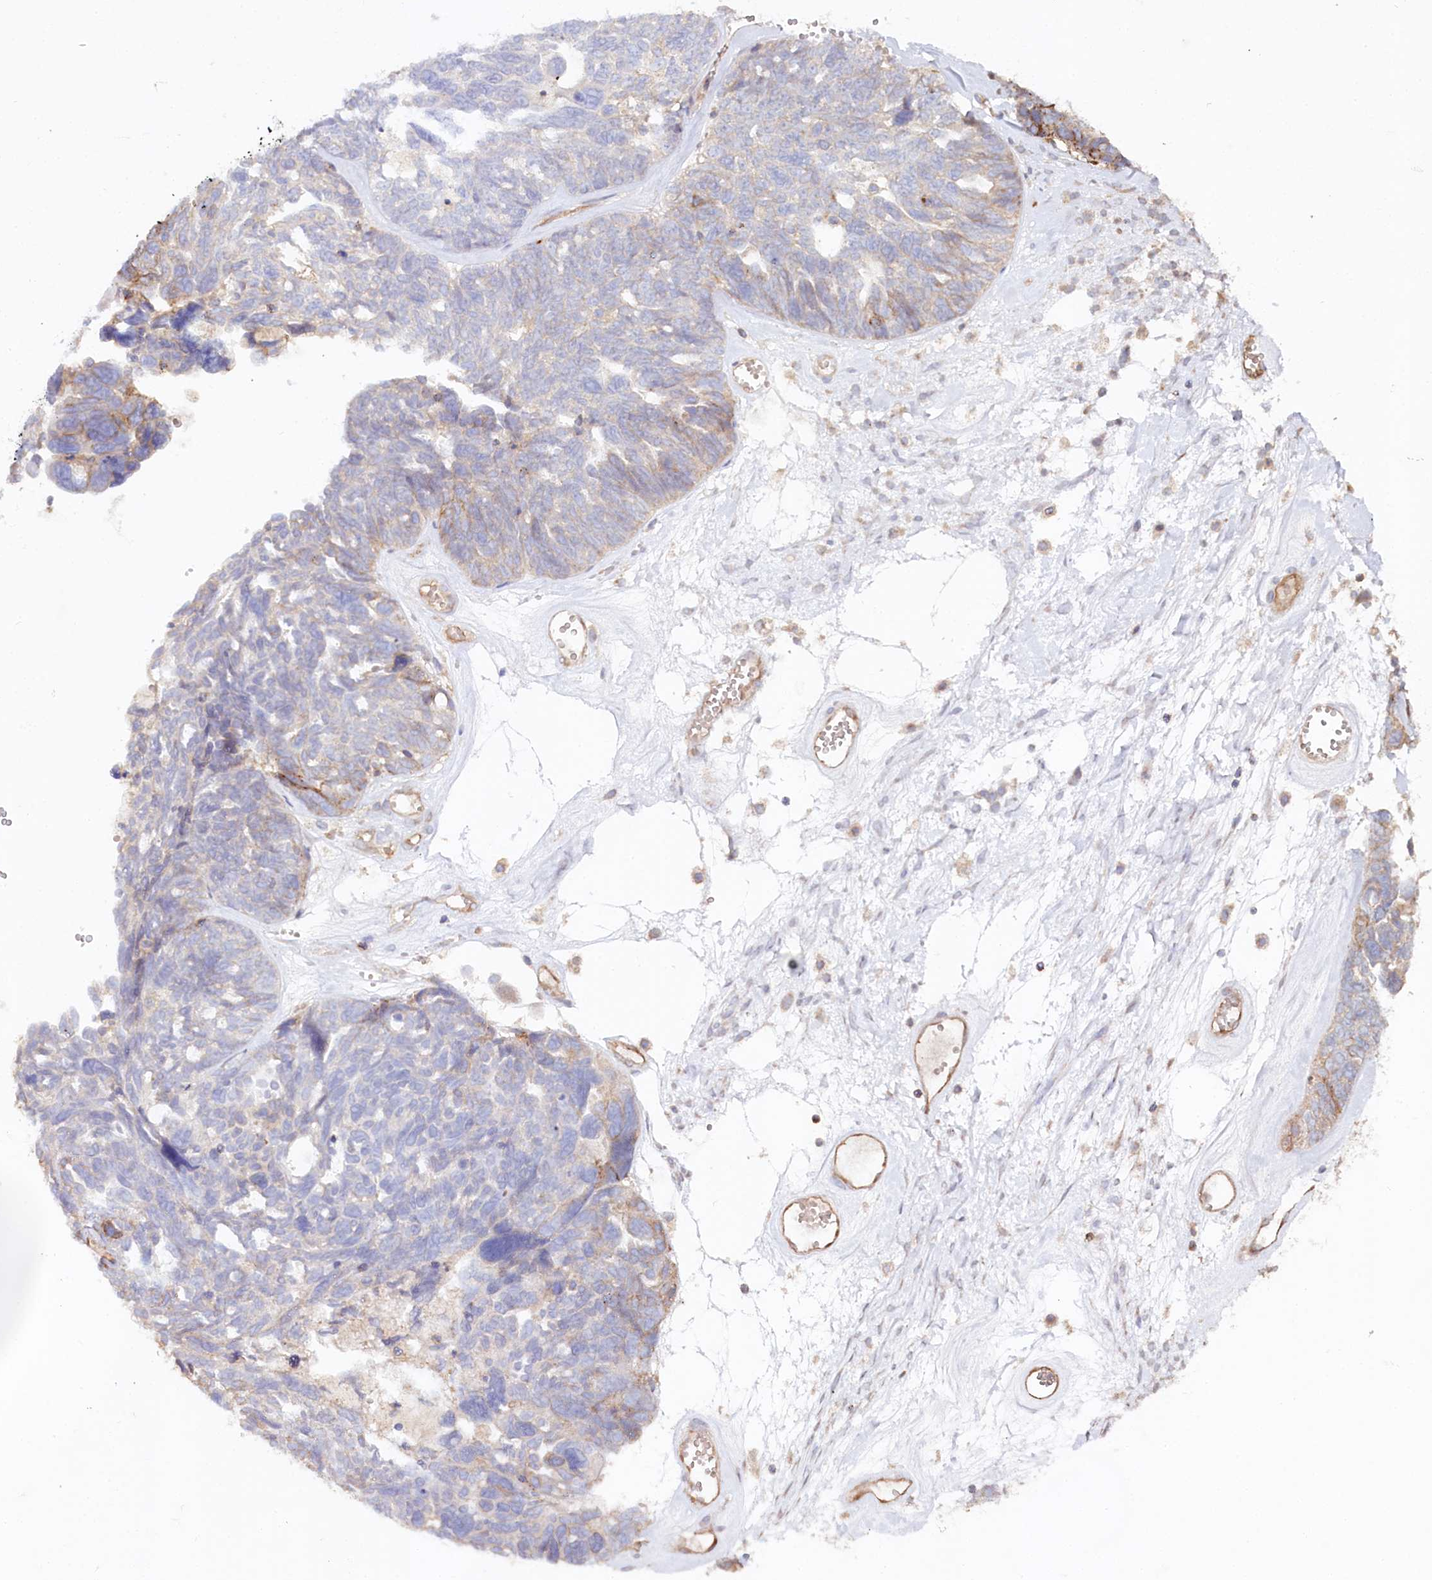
{"staining": {"intensity": "weak", "quantity": "25%-75%", "location": "cytoplasmic/membranous"}, "tissue": "ovarian cancer", "cell_type": "Tumor cells", "image_type": "cancer", "snomed": [{"axis": "morphology", "description": "Cystadenocarcinoma, serous, NOS"}, {"axis": "topography", "description": "Ovary"}], "caption": "Brown immunohistochemical staining in ovarian cancer (serous cystadenocarcinoma) shows weak cytoplasmic/membranous expression in about 25%-75% of tumor cells. The protein is stained brown, and the nuclei are stained in blue (DAB (3,3'-diaminobenzidine) IHC with brightfield microscopy, high magnification).", "gene": "RBP5", "patient": {"sex": "female", "age": 79}}